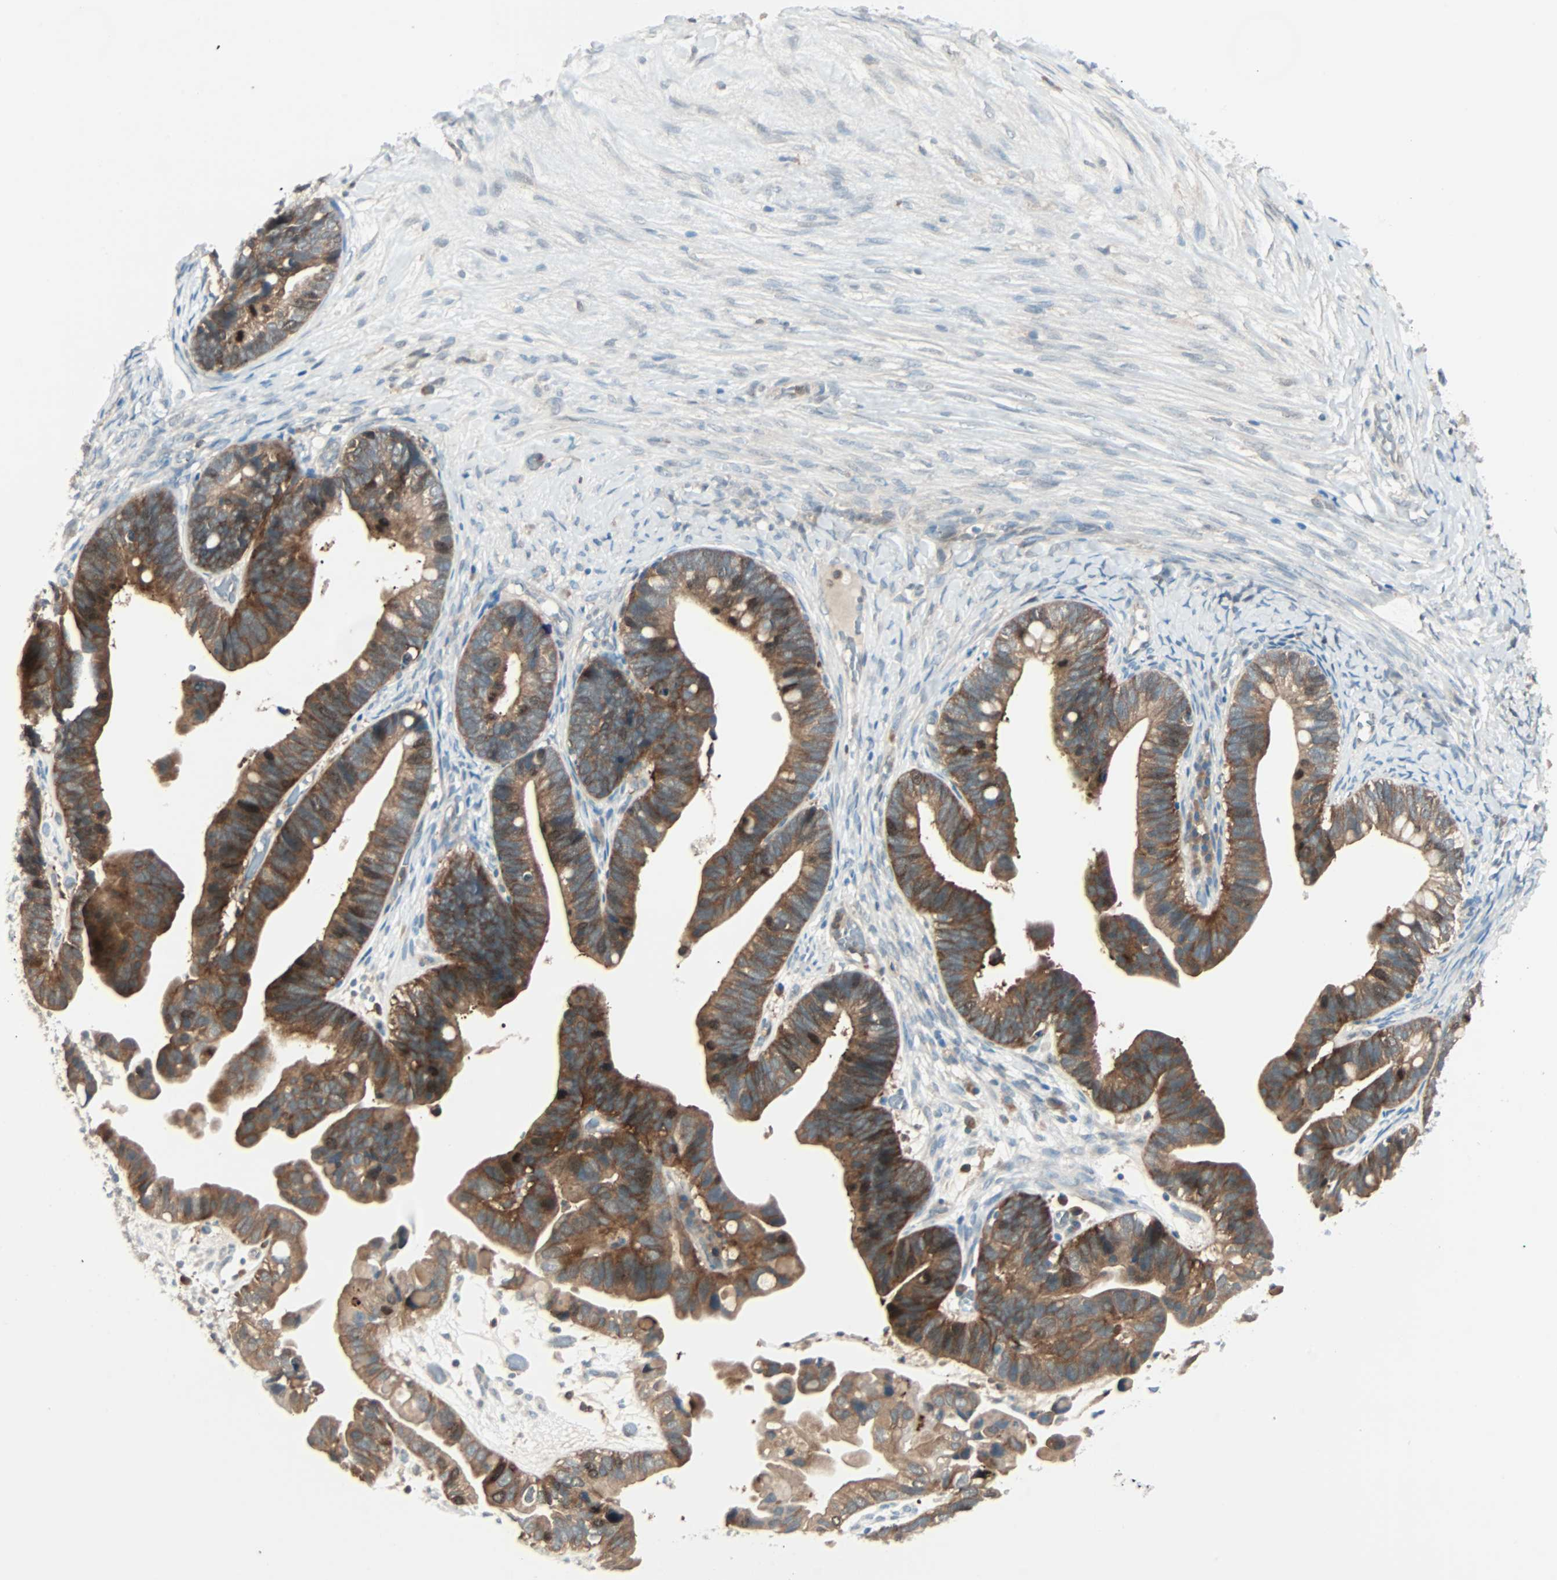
{"staining": {"intensity": "strong", "quantity": ">75%", "location": "cytoplasmic/membranous"}, "tissue": "ovarian cancer", "cell_type": "Tumor cells", "image_type": "cancer", "snomed": [{"axis": "morphology", "description": "Cystadenocarcinoma, serous, NOS"}, {"axis": "topography", "description": "Ovary"}], "caption": "Protein analysis of ovarian cancer tissue shows strong cytoplasmic/membranous staining in about >75% of tumor cells.", "gene": "SMIM8", "patient": {"sex": "female", "age": 56}}